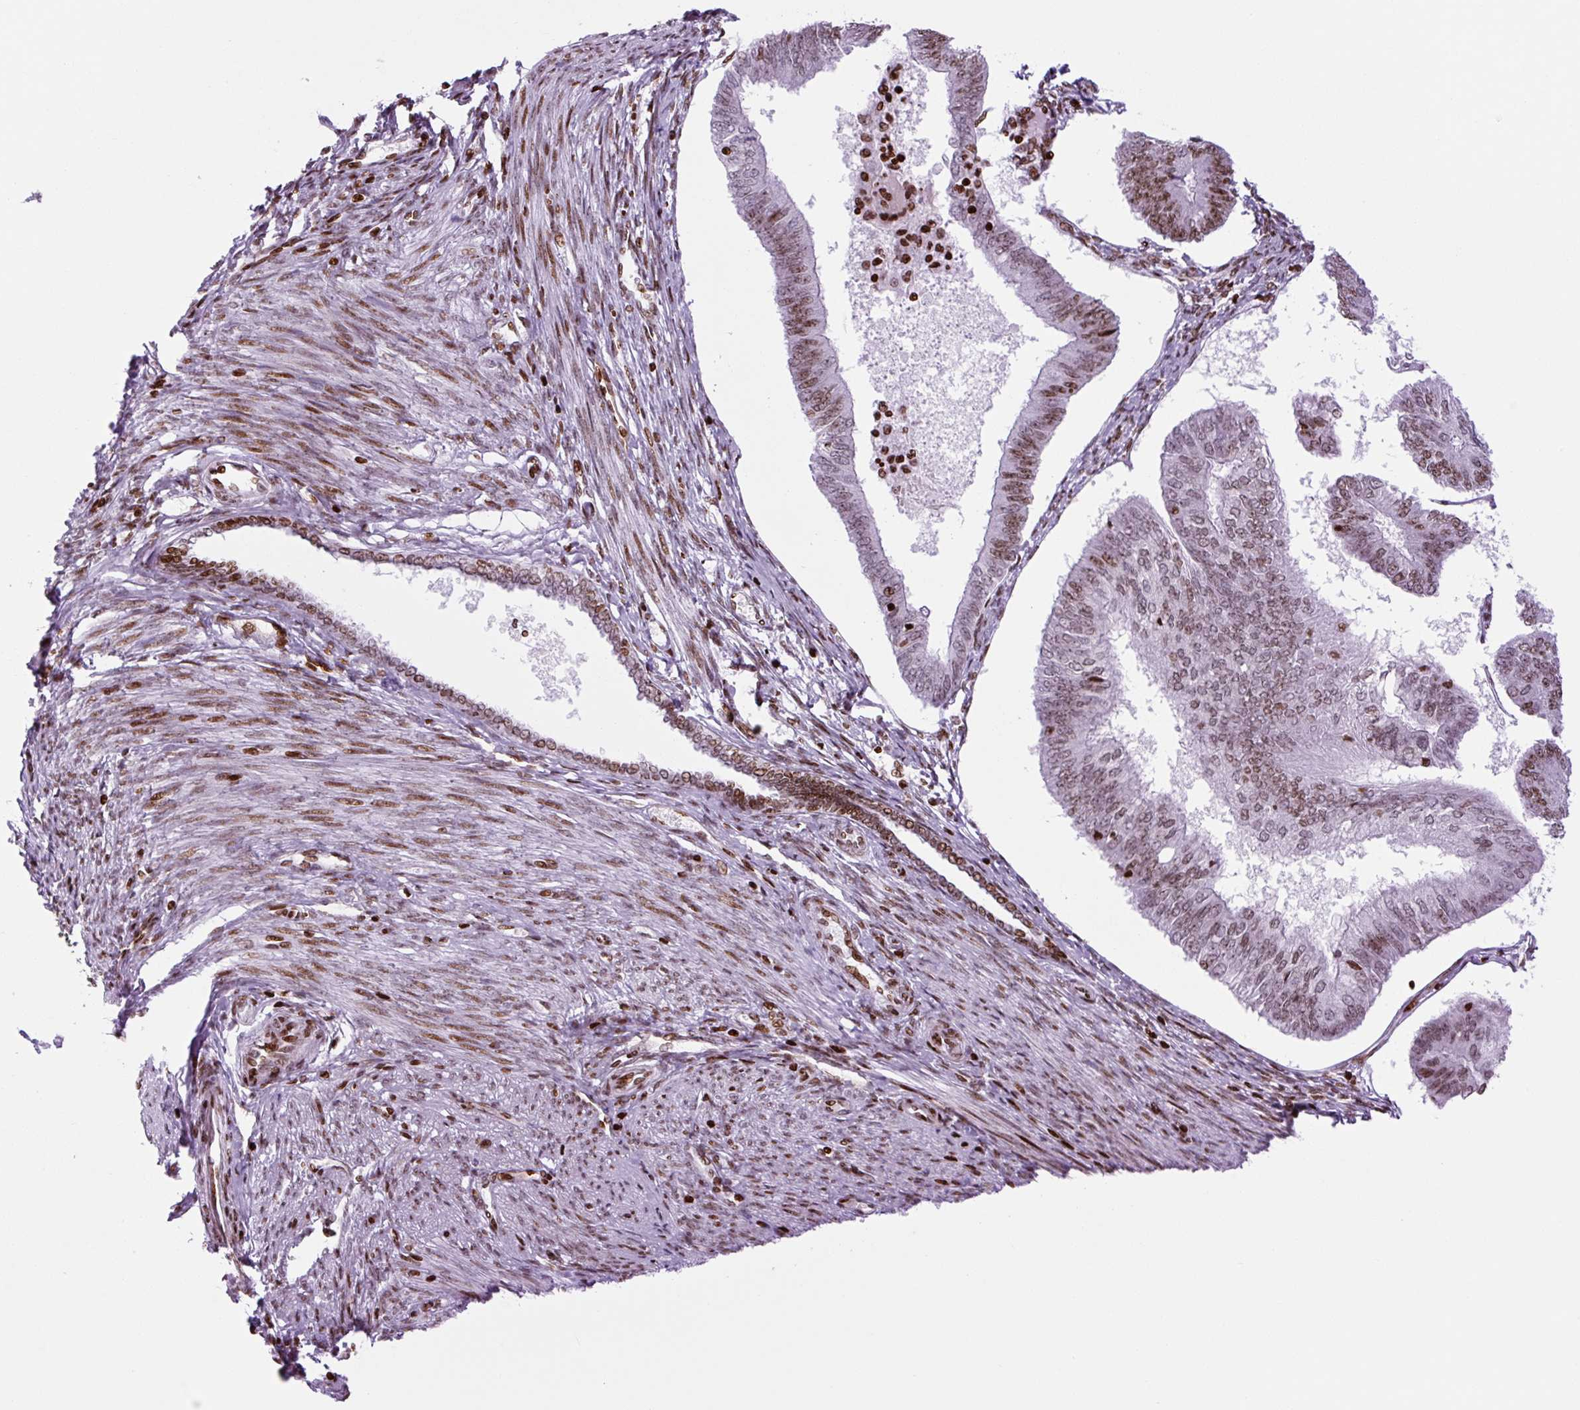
{"staining": {"intensity": "moderate", "quantity": "25%-75%", "location": "nuclear"}, "tissue": "endometrial cancer", "cell_type": "Tumor cells", "image_type": "cancer", "snomed": [{"axis": "morphology", "description": "Adenocarcinoma, NOS"}, {"axis": "topography", "description": "Endometrium"}], "caption": "Moderate nuclear protein expression is present in about 25%-75% of tumor cells in adenocarcinoma (endometrial).", "gene": "H1-3", "patient": {"sex": "female", "age": 58}}